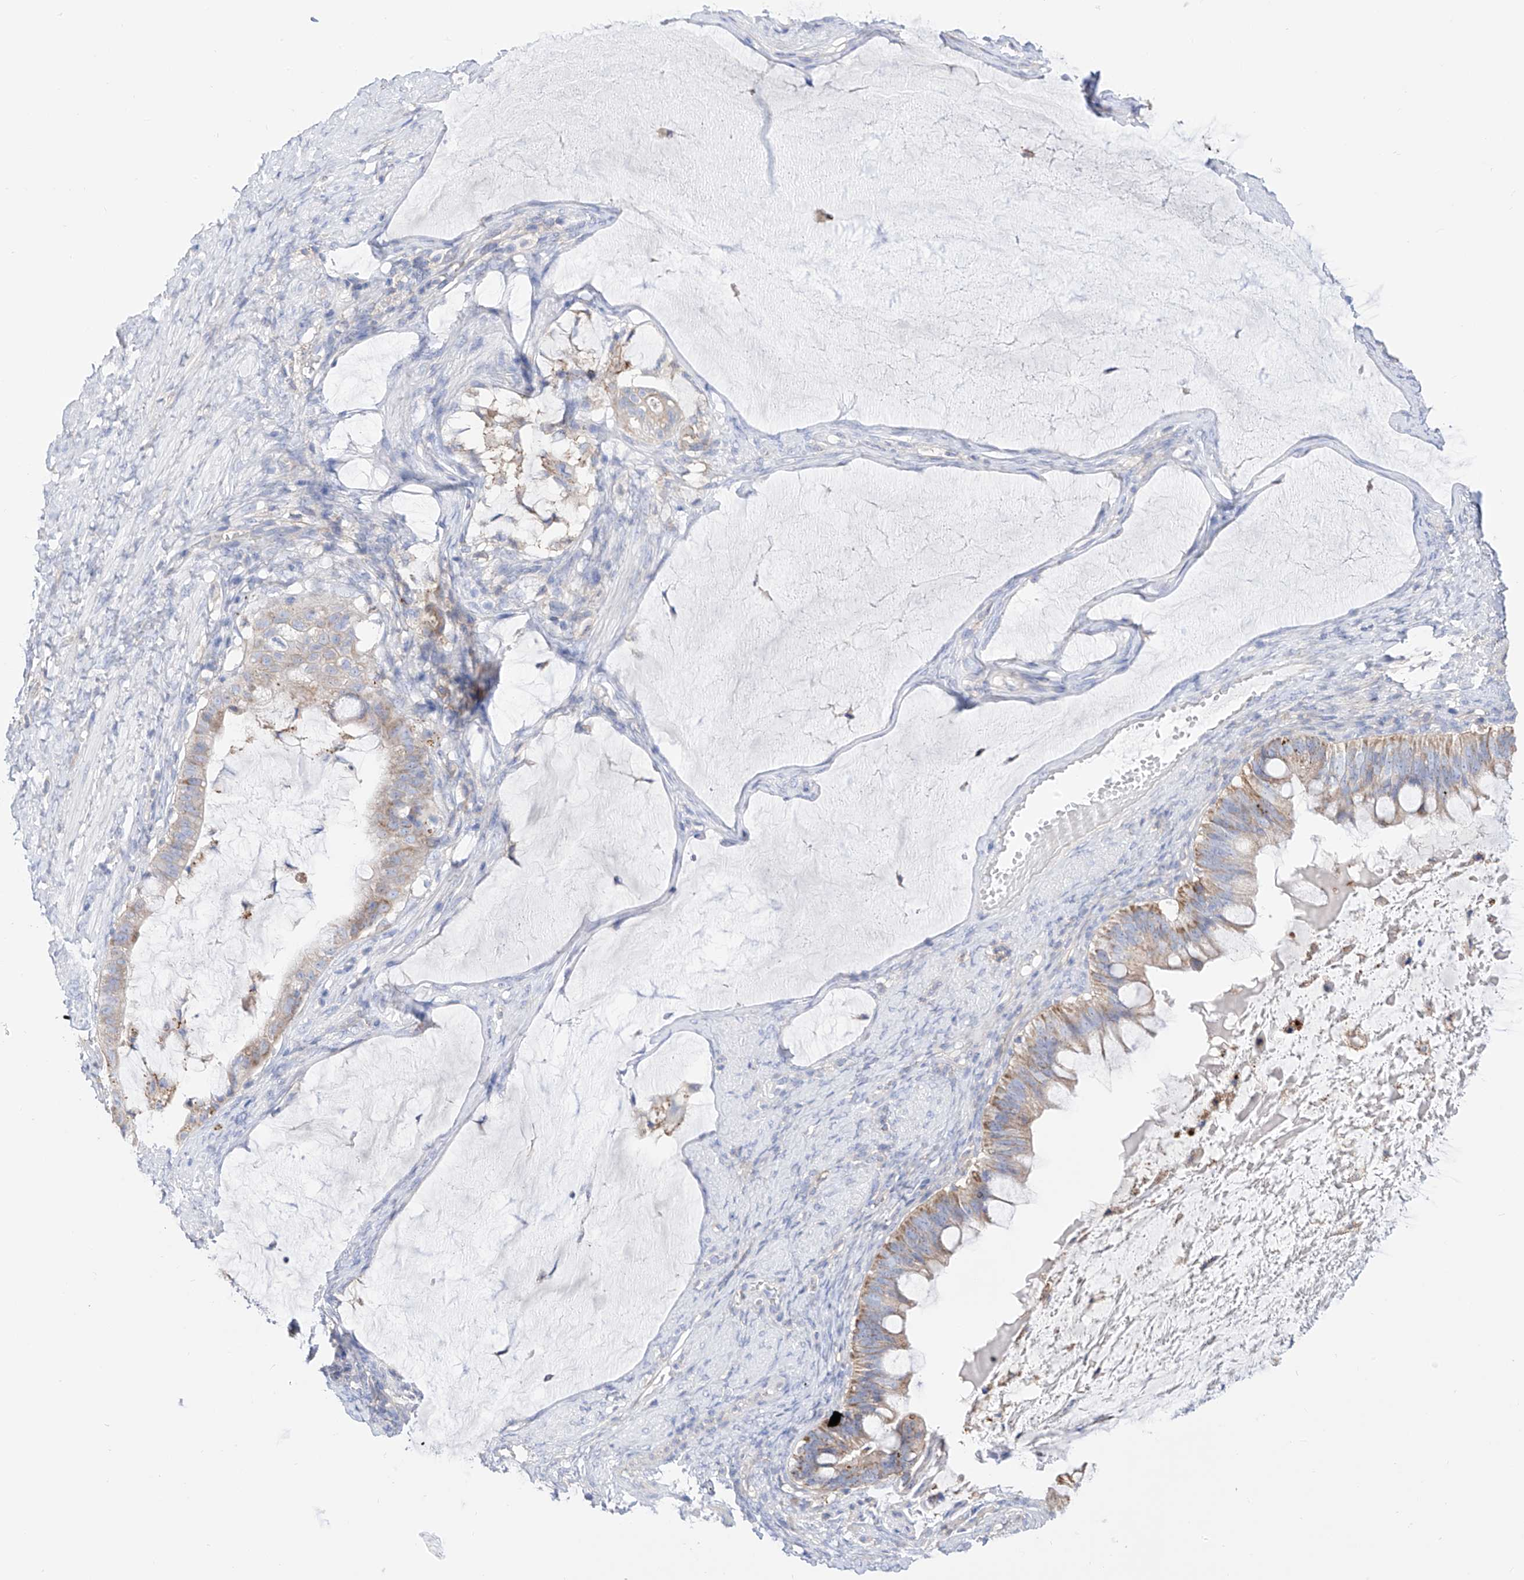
{"staining": {"intensity": "weak", "quantity": "25%-75%", "location": "cytoplasmic/membranous"}, "tissue": "ovarian cancer", "cell_type": "Tumor cells", "image_type": "cancer", "snomed": [{"axis": "morphology", "description": "Cystadenocarcinoma, mucinous, NOS"}, {"axis": "topography", "description": "Ovary"}], "caption": "Immunohistochemical staining of ovarian mucinous cystadenocarcinoma reveals low levels of weak cytoplasmic/membranous protein staining in about 25%-75% of tumor cells.", "gene": "ZNF653", "patient": {"sex": "female", "age": 61}}